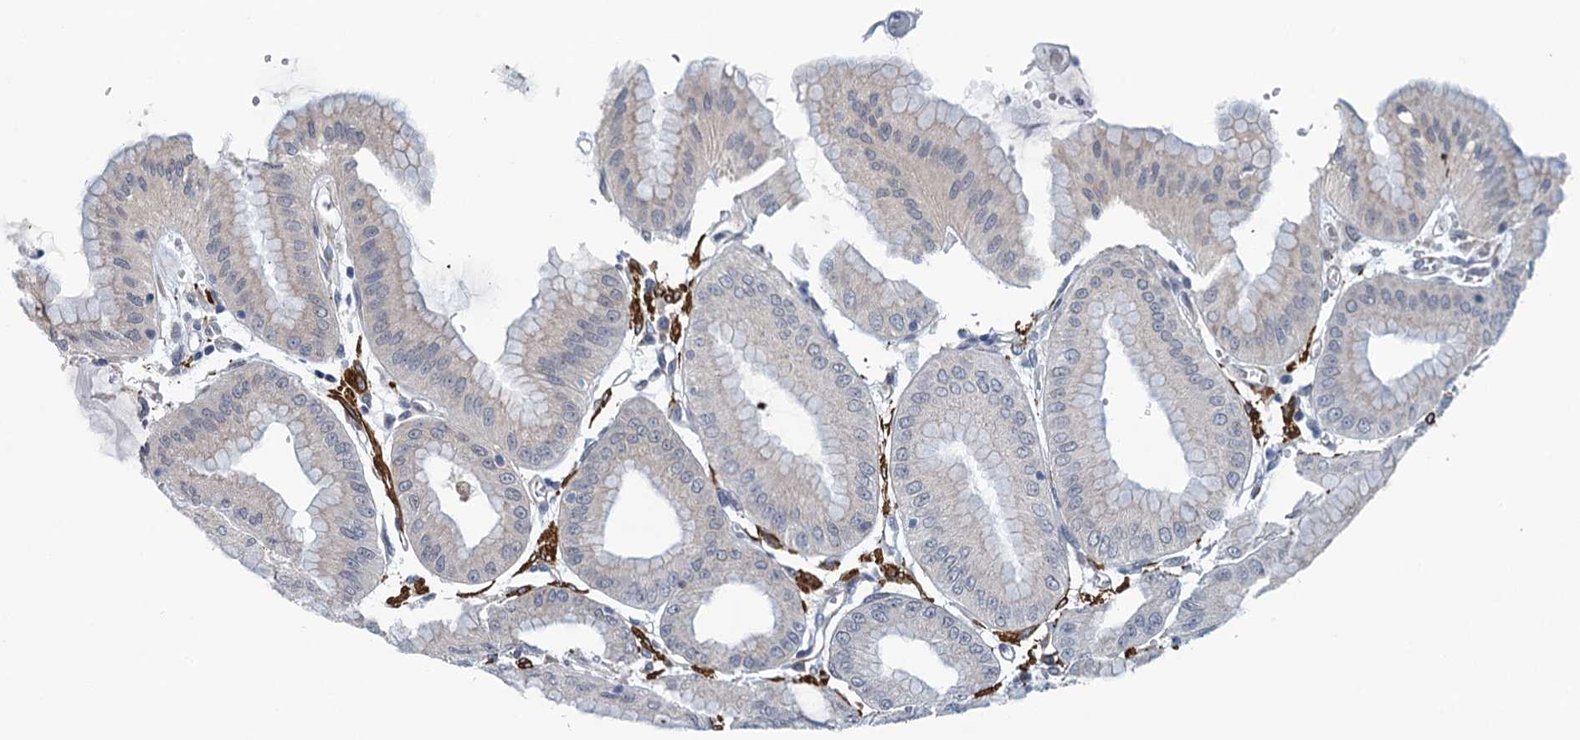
{"staining": {"intensity": "negative", "quantity": "none", "location": "none"}, "tissue": "stomach", "cell_type": "Glandular cells", "image_type": "normal", "snomed": [{"axis": "morphology", "description": "Normal tissue, NOS"}, {"axis": "topography", "description": "Stomach, lower"}], "caption": "This histopathology image is of unremarkable stomach stained with immunohistochemistry to label a protein in brown with the nuclei are counter-stained blue. There is no staining in glandular cells.", "gene": "ALG2", "patient": {"sex": "male", "age": 71}}